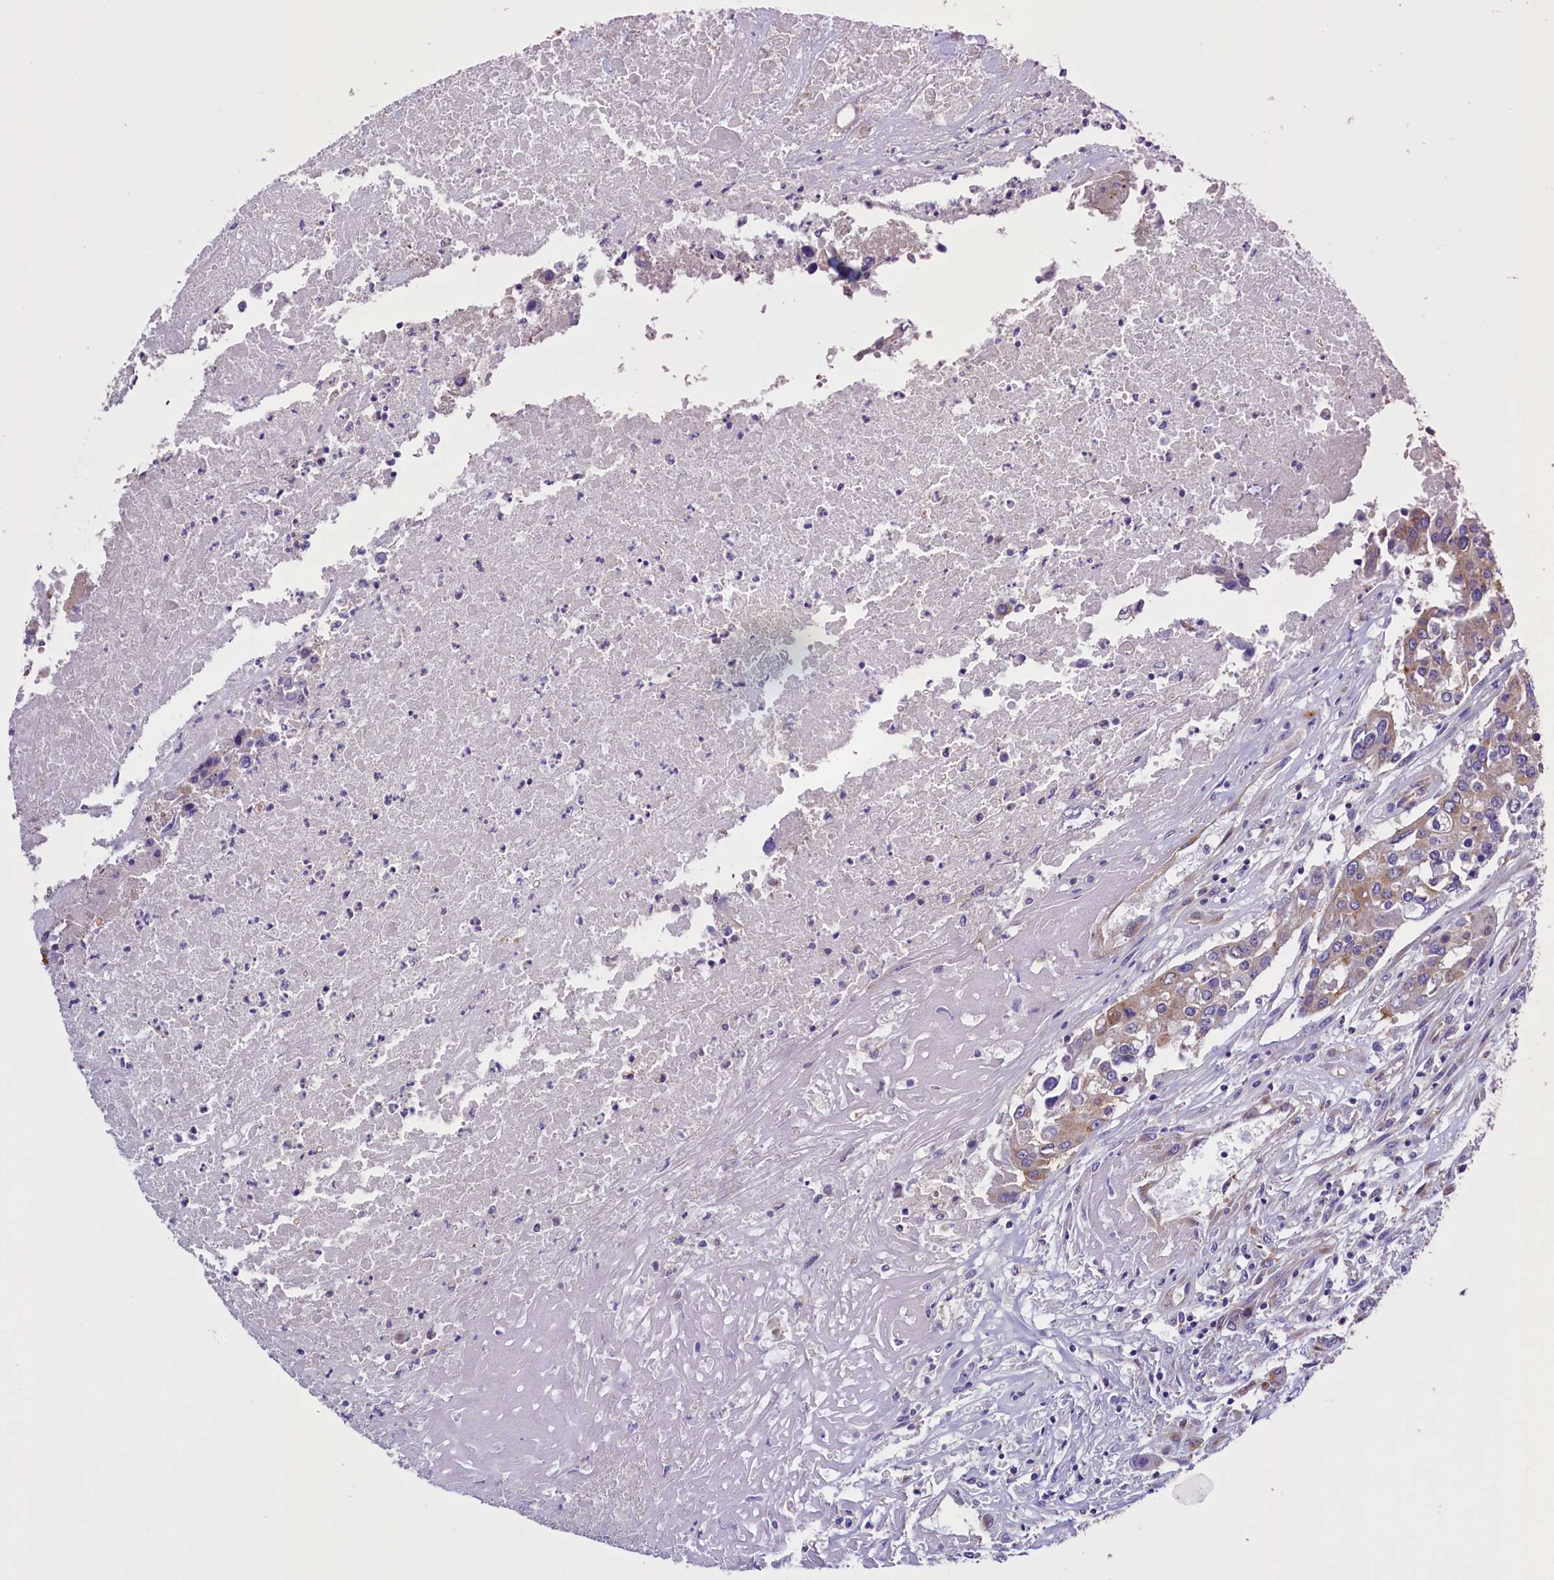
{"staining": {"intensity": "weak", "quantity": "25%-75%", "location": "cytoplasmic/membranous"}, "tissue": "colorectal cancer", "cell_type": "Tumor cells", "image_type": "cancer", "snomed": [{"axis": "morphology", "description": "Adenocarcinoma, NOS"}, {"axis": "topography", "description": "Colon"}], "caption": "A low amount of weak cytoplasmic/membranous positivity is seen in approximately 25%-75% of tumor cells in colorectal cancer tissue. Nuclei are stained in blue.", "gene": "GPR21", "patient": {"sex": "male", "age": 77}}